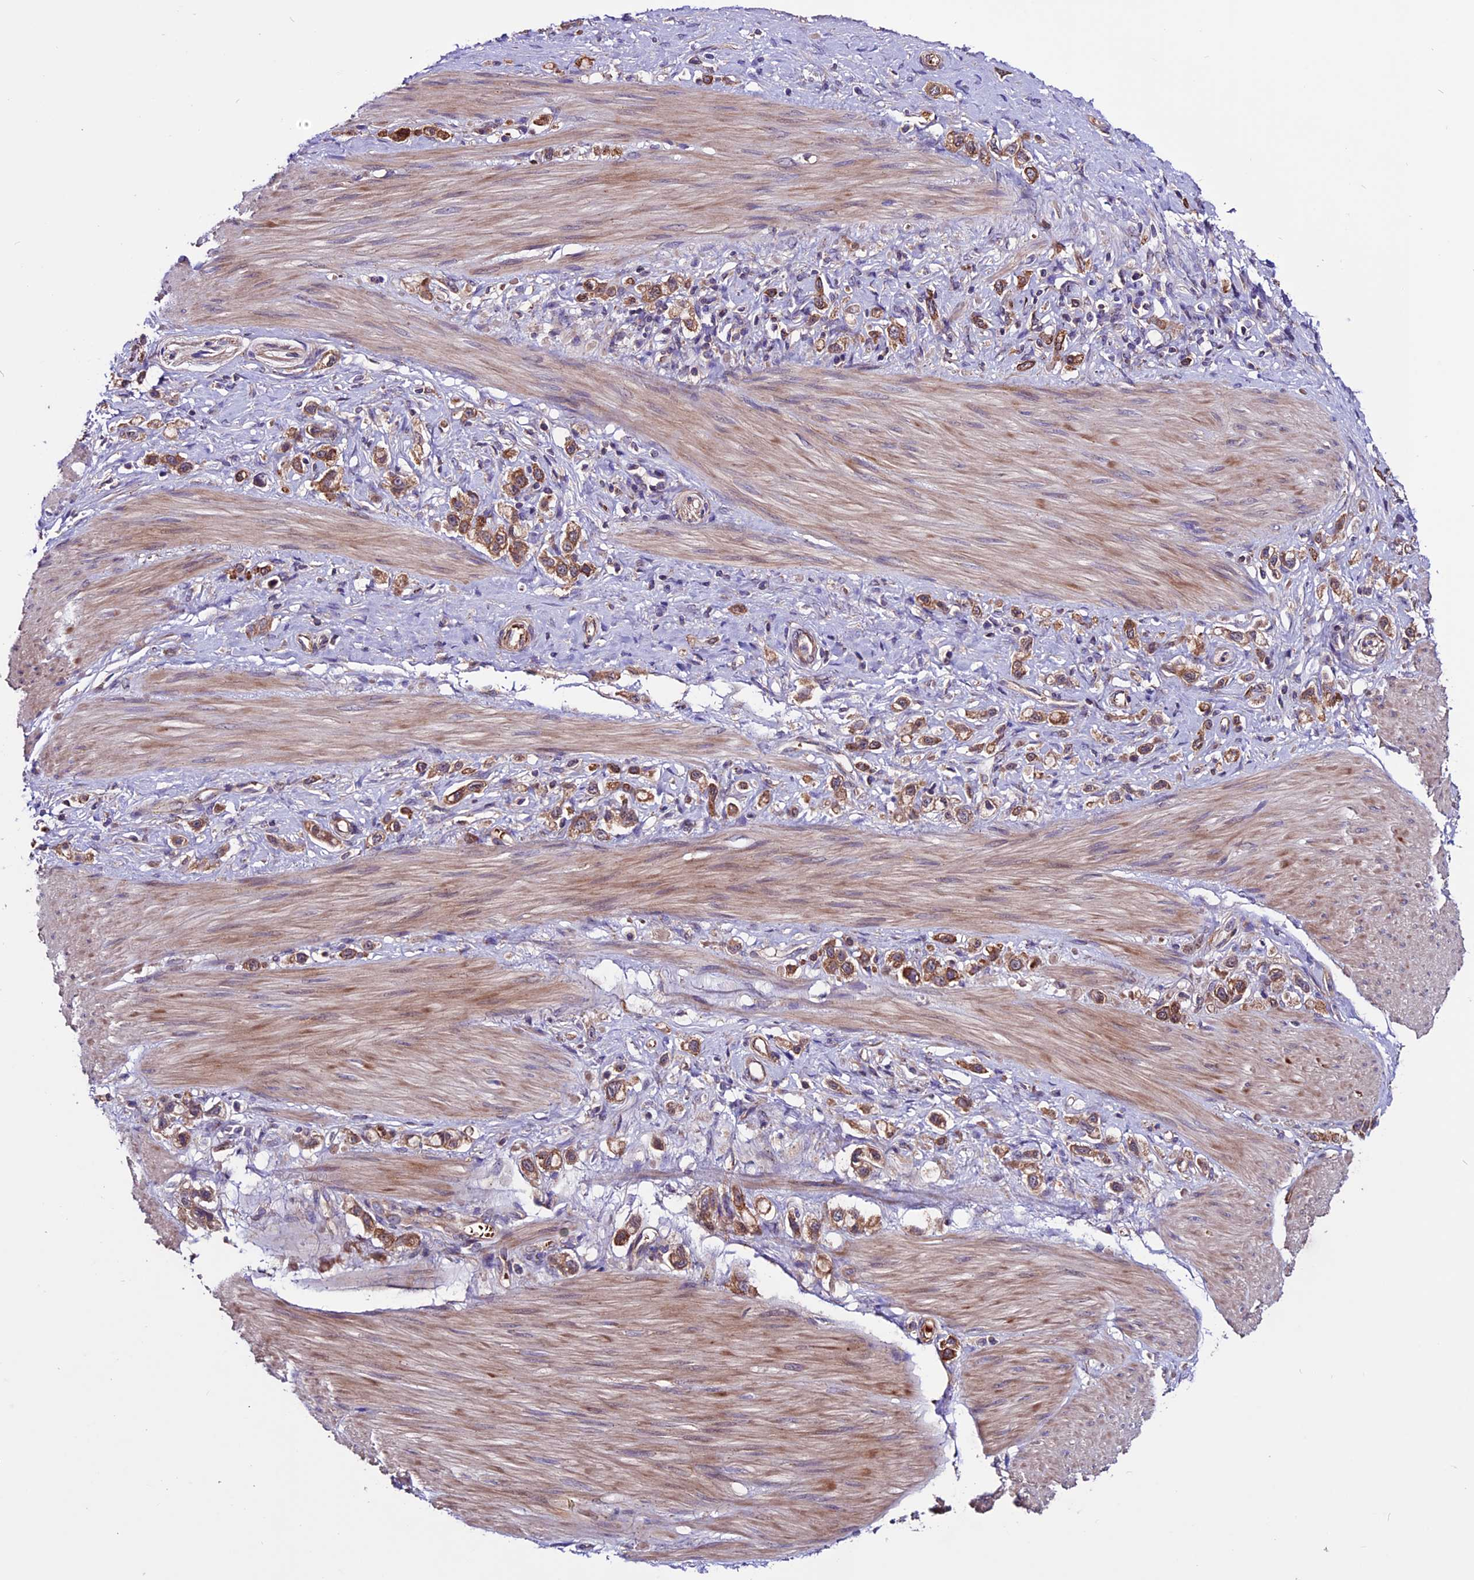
{"staining": {"intensity": "moderate", "quantity": ">75%", "location": "cytoplasmic/membranous"}, "tissue": "stomach cancer", "cell_type": "Tumor cells", "image_type": "cancer", "snomed": [{"axis": "morphology", "description": "Adenocarcinoma, NOS"}, {"axis": "topography", "description": "Stomach"}], "caption": "Moderate cytoplasmic/membranous staining for a protein is identified in about >75% of tumor cells of adenocarcinoma (stomach) using immunohistochemistry.", "gene": "RINL", "patient": {"sex": "female", "age": 65}}